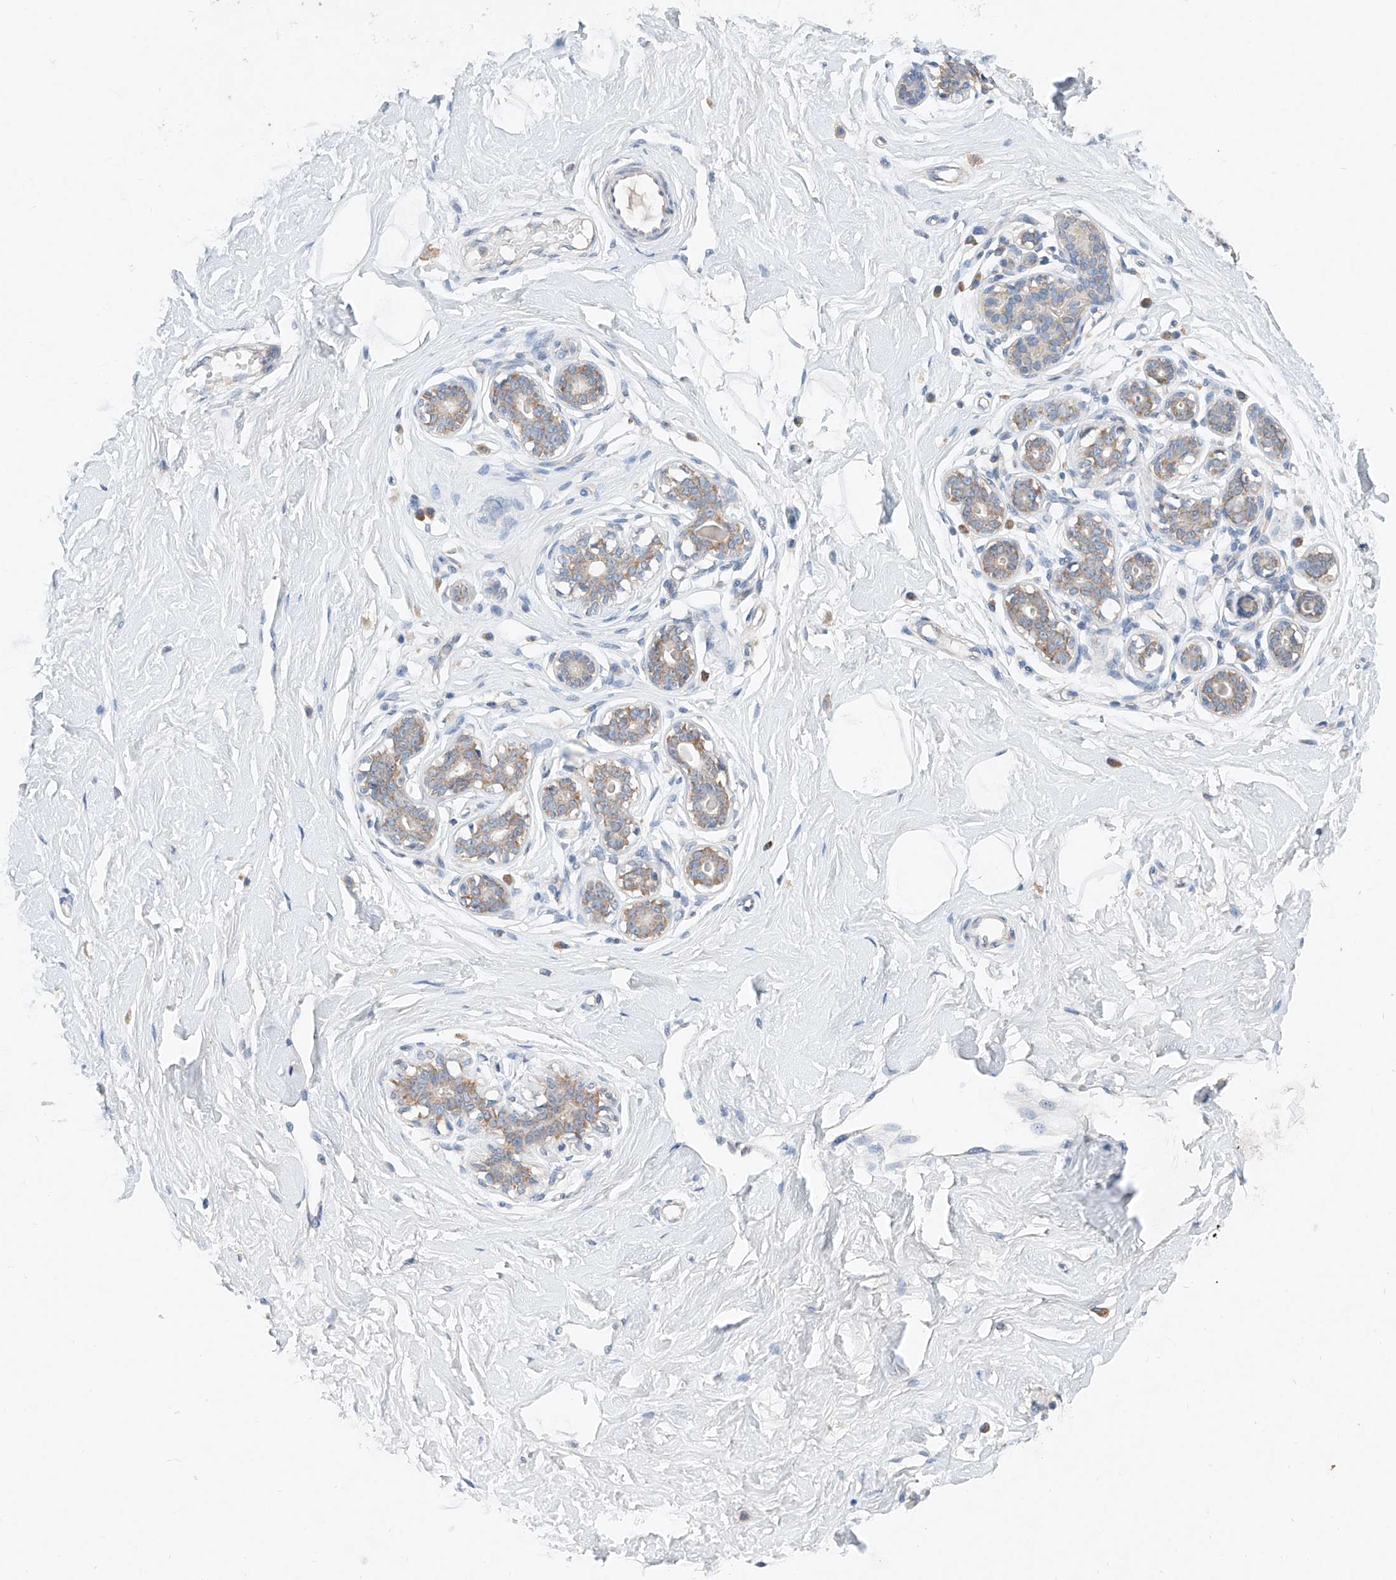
{"staining": {"intensity": "negative", "quantity": "none", "location": "none"}, "tissue": "breast", "cell_type": "Adipocytes", "image_type": "normal", "snomed": [{"axis": "morphology", "description": "Normal tissue, NOS"}, {"axis": "morphology", "description": "Adenoma, NOS"}, {"axis": "topography", "description": "Breast"}], "caption": "Breast stained for a protein using IHC demonstrates no positivity adipocytes.", "gene": "FASTK", "patient": {"sex": "female", "age": 23}}